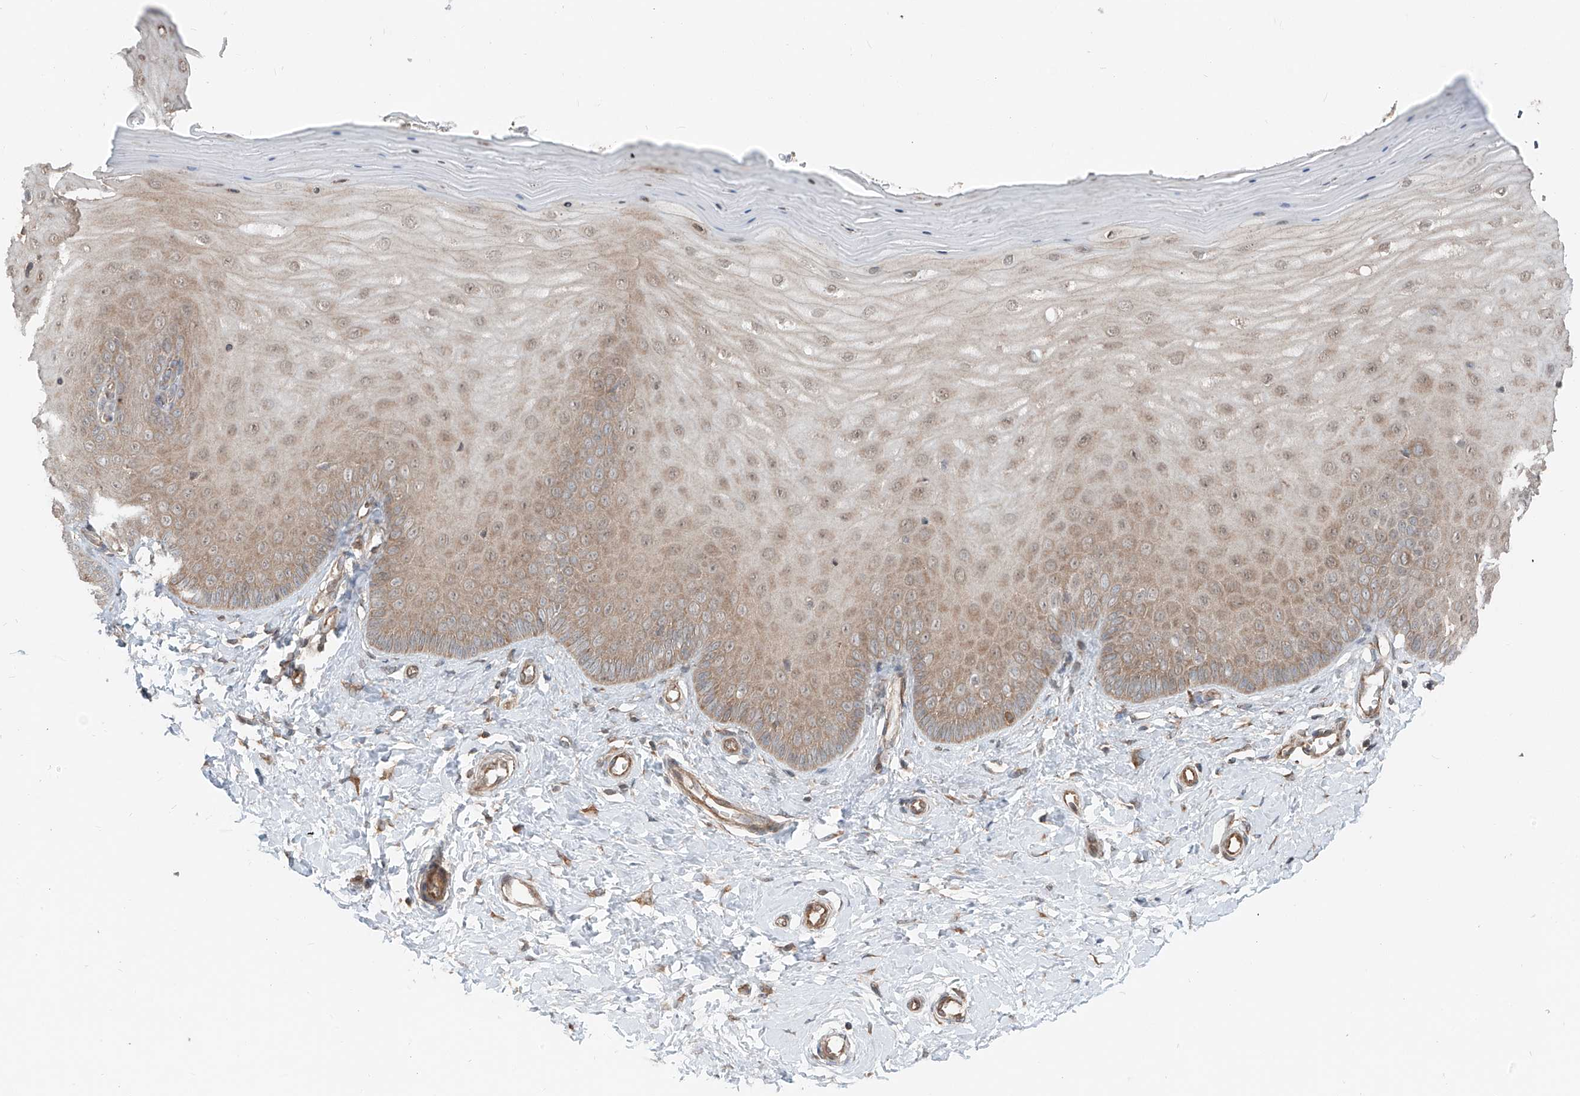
{"staining": {"intensity": "moderate", "quantity": ">75%", "location": "cytoplasmic/membranous"}, "tissue": "cervix", "cell_type": "Glandular cells", "image_type": "normal", "snomed": [{"axis": "morphology", "description": "Normal tissue, NOS"}, {"axis": "topography", "description": "Cervix"}], "caption": "This image exhibits immunohistochemistry (IHC) staining of normal cervix, with medium moderate cytoplasmic/membranous staining in about >75% of glandular cells.", "gene": "CEP162", "patient": {"sex": "female", "age": 55}}